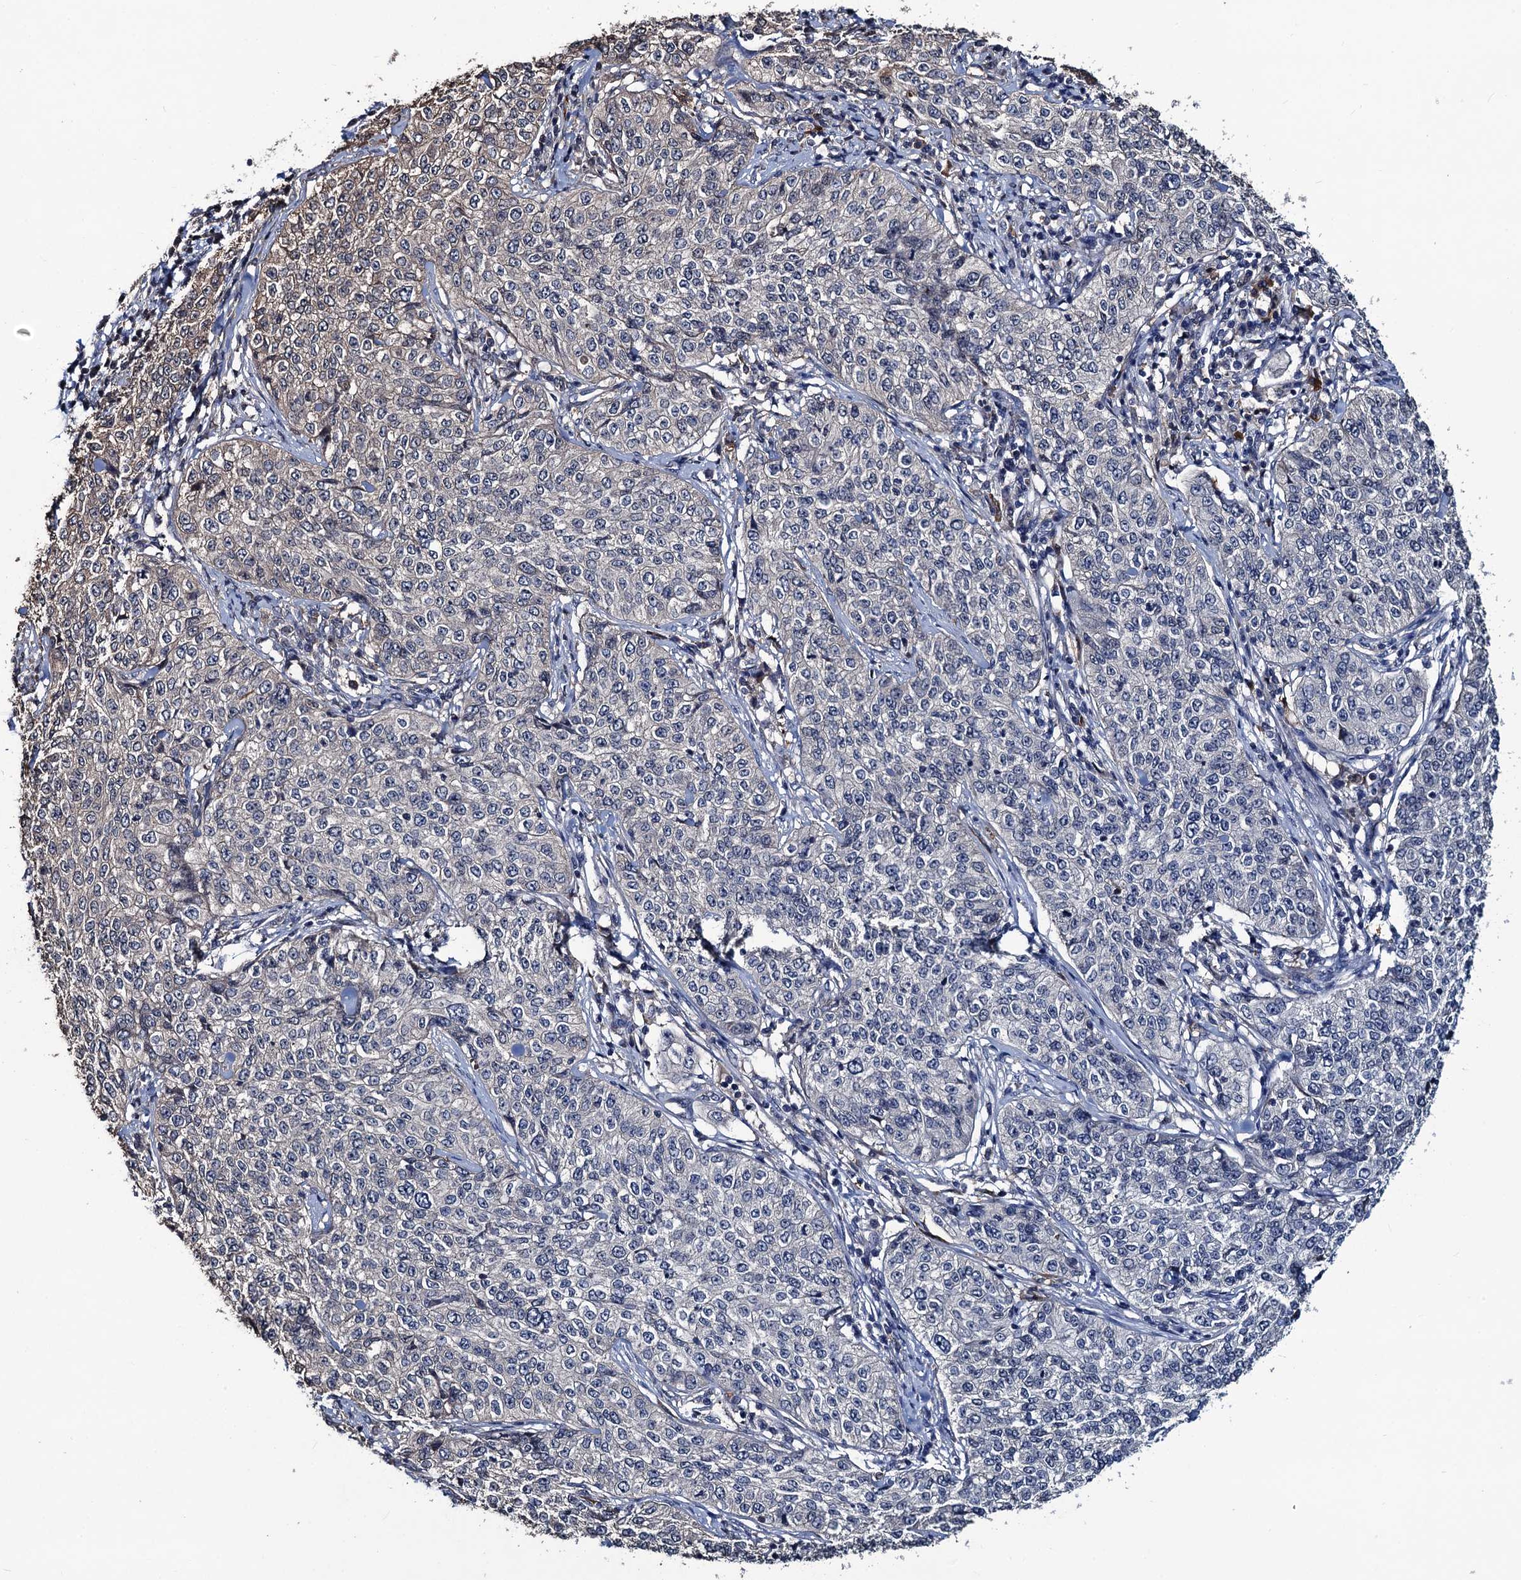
{"staining": {"intensity": "weak", "quantity": "<25%", "location": "cytoplasmic/membranous"}, "tissue": "cervical cancer", "cell_type": "Tumor cells", "image_type": "cancer", "snomed": [{"axis": "morphology", "description": "Squamous cell carcinoma, NOS"}, {"axis": "topography", "description": "Cervix"}], "caption": "There is no significant staining in tumor cells of cervical cancer.", "gene": "RTKN2", "patient": {"sex": "female", "age": 35}}